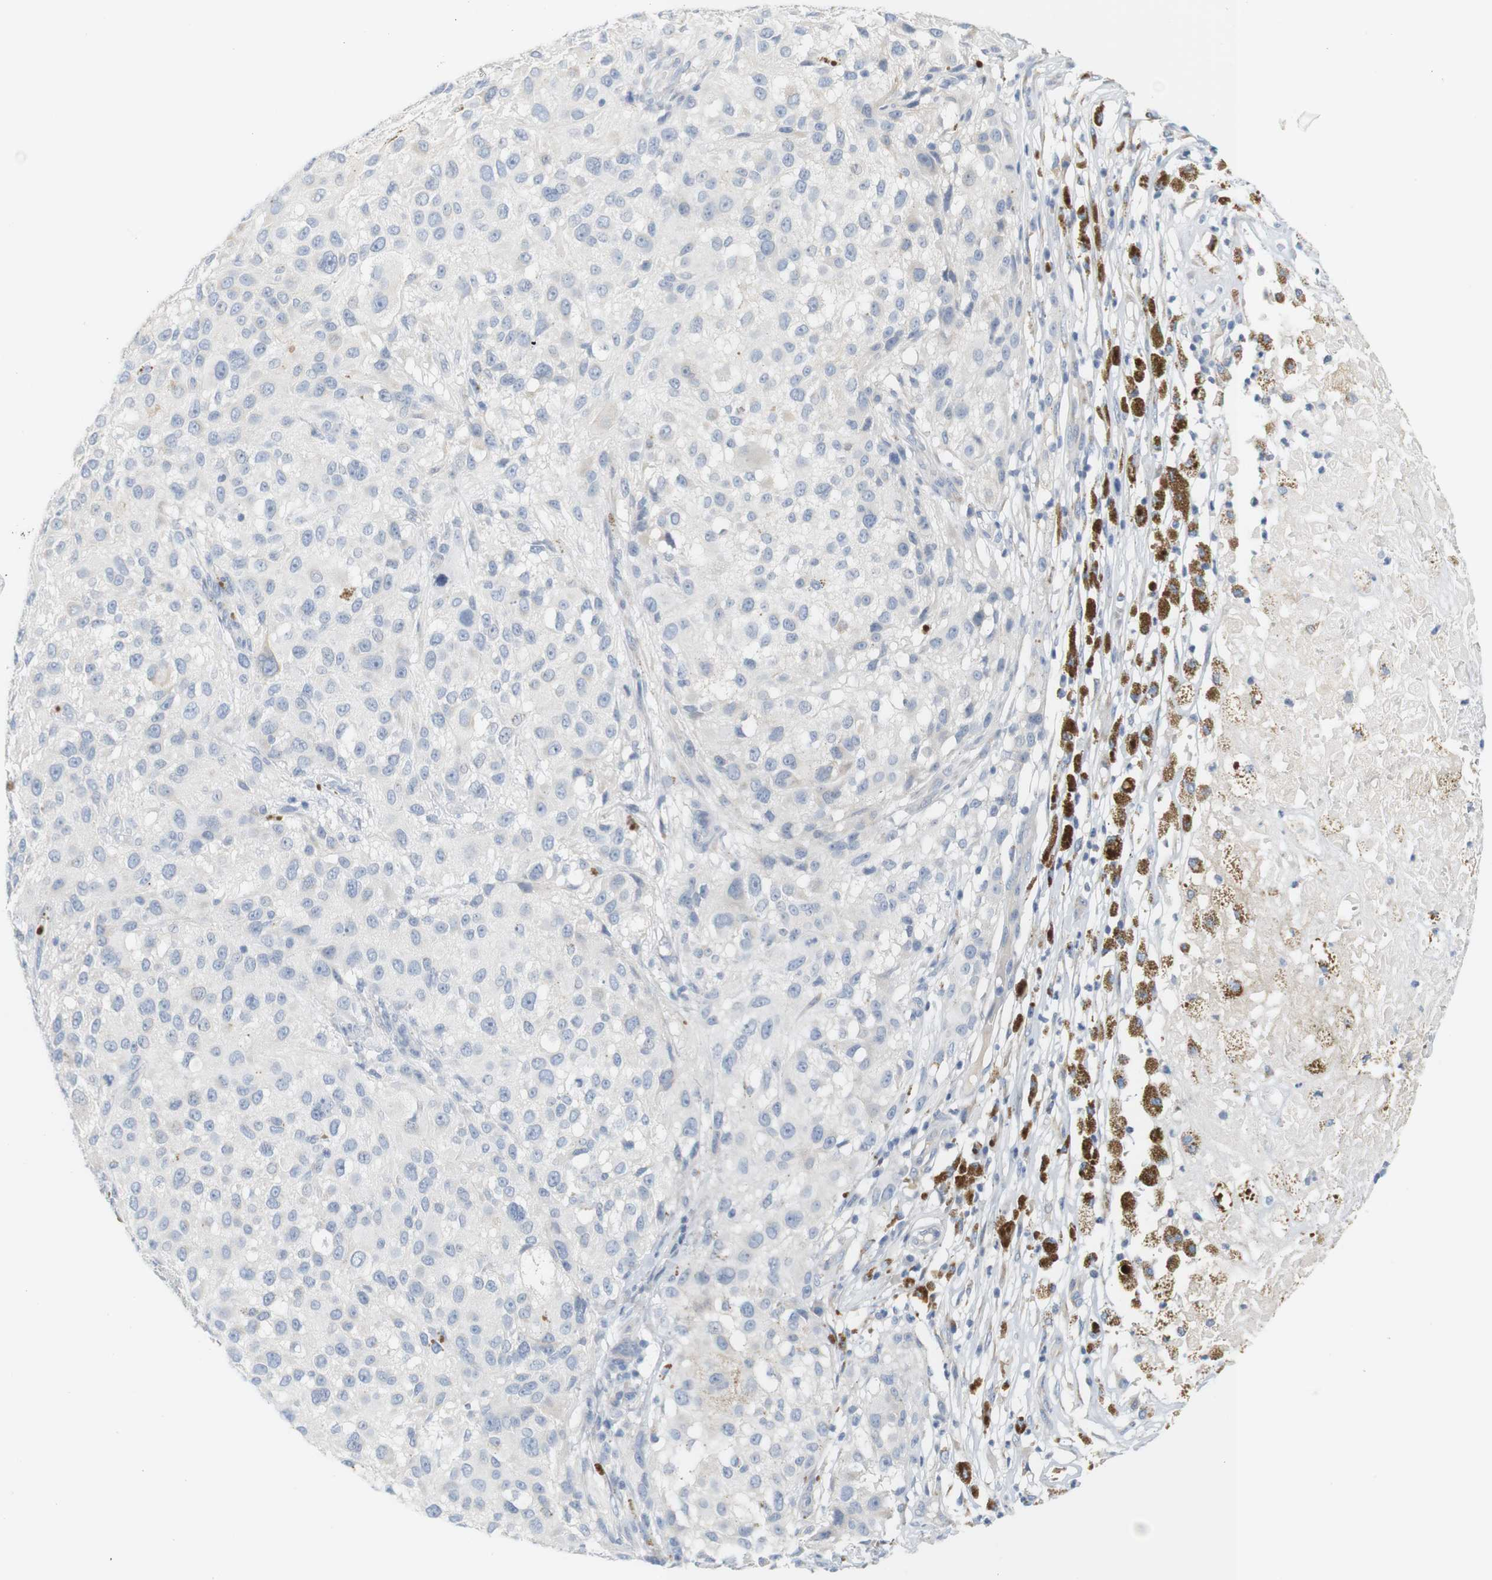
{"staining": {"intensity": "negative", "quantity": "none", "location": "none"}, "tissue": "melanoma", "cell_type": "Tumor cells", "image_type": "cancer", "snomed": [{"axis": "morphology", "description": "Necrosis, NOS"}, {"axis": "morphology", "description": "Malignant melanoma, NOS"}, {"axis": "topography", "description": "Skin"}], "caption": "IHC image of neoplastic tissue: human malignant melanoma stained with DAB (3,3'-diaminobenzidine) shows no significant protein positivity in tumor cells.", "gene": "RGS9", "patient": {"sex": "female", "age": 87}}